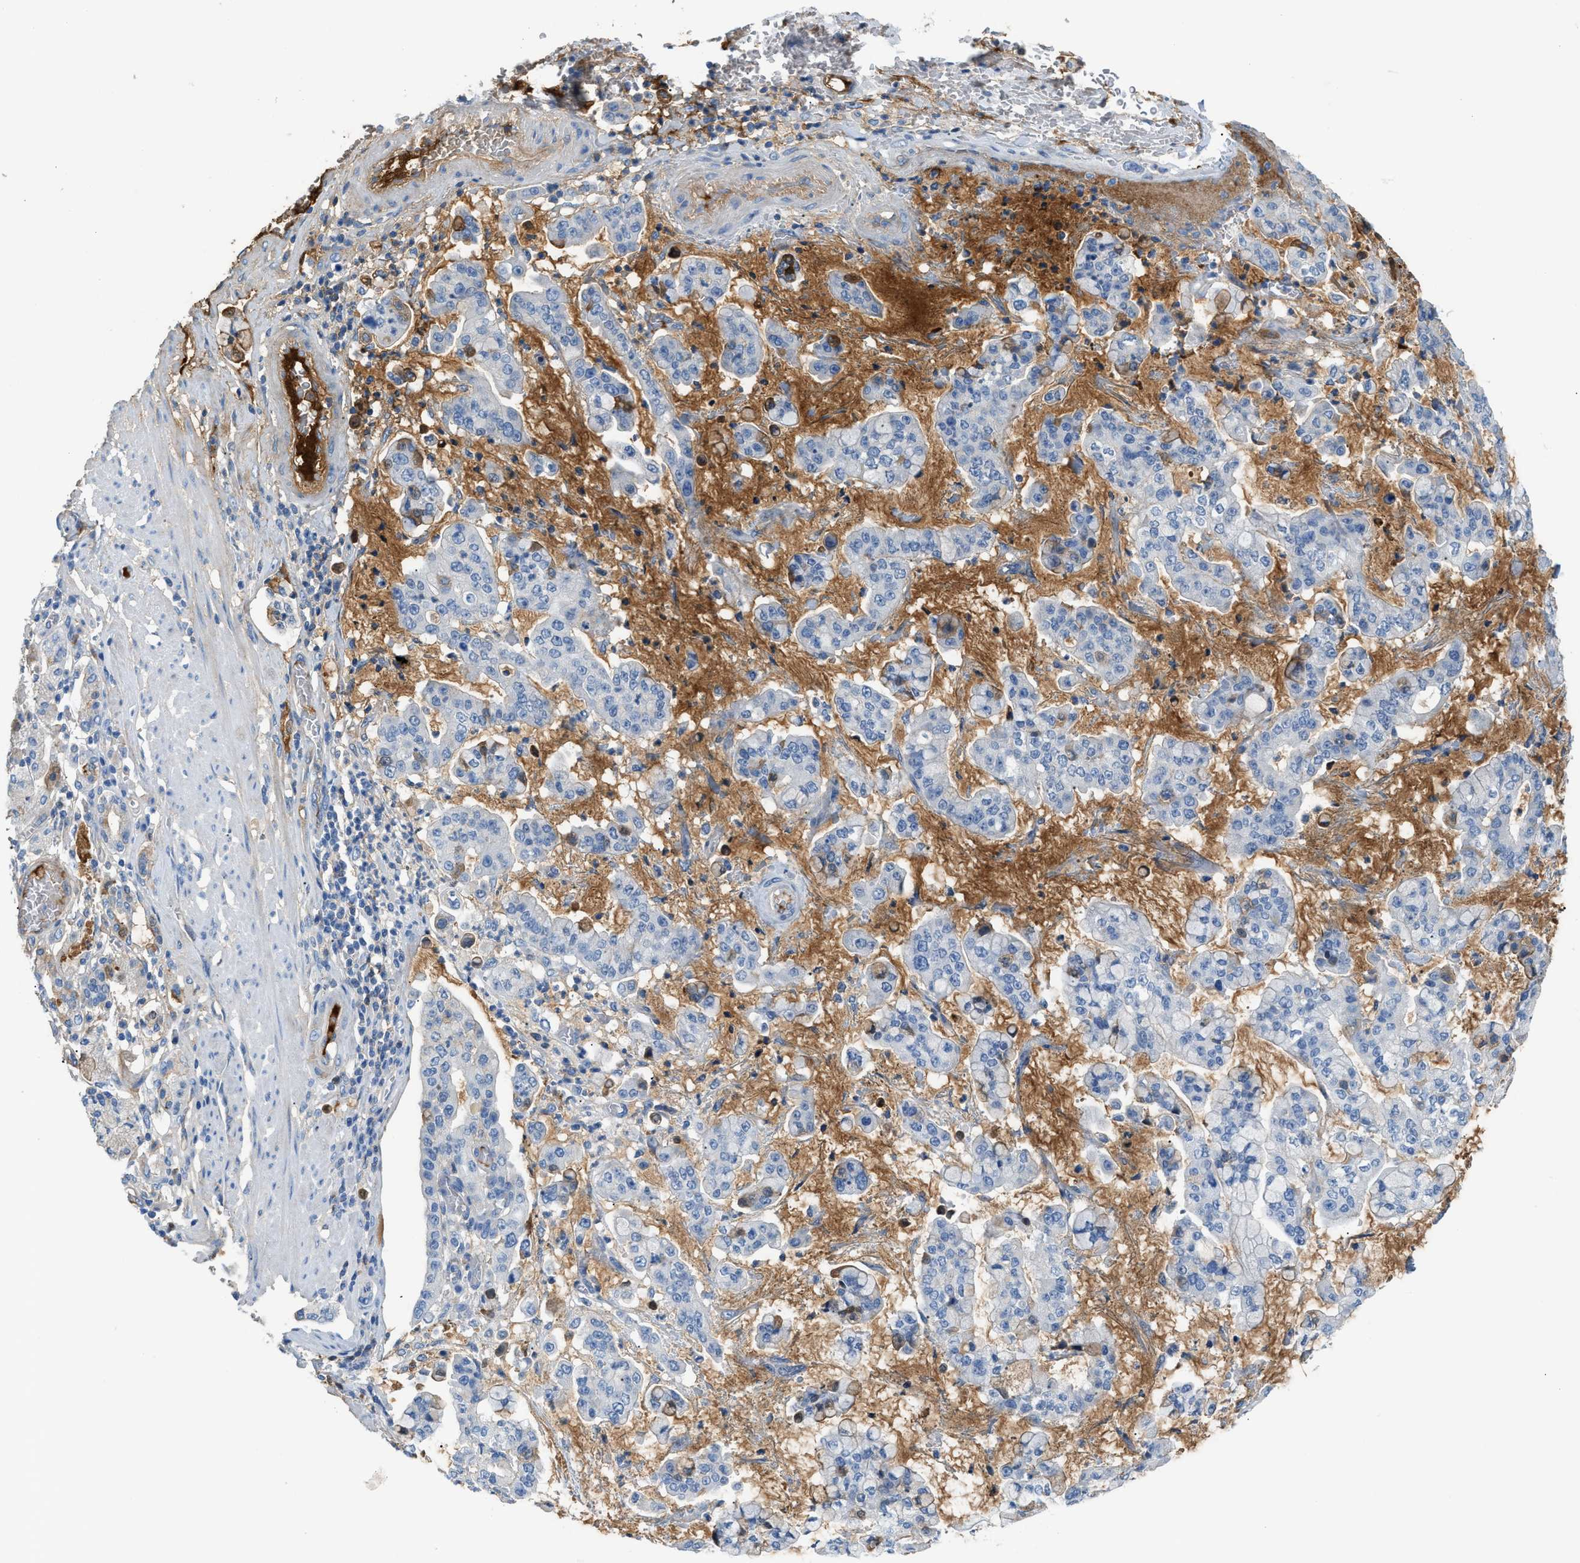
{"staining": {"intensity": "negative", "quantity": "none", "location": "none"}, "tissue": "stomach cancer", "cell_type": "Tumor cells", "image_type": "cancer", "snomed": [{"axis": "morphology", "description": "Normal tissue, NOS"}, {"axis": "morphology", "description": "Adenocarcinoma, NOS"}, {"axis": "topography", "description": "Stomach, upper"}, {"axis": "topography", "description": "Stomach"}], "caption": "This is an IHC histopathology image of human stomach cancer. There is no expression in tumor cells.", "gene": "CFI", "patient": {"sex": "male", "age": 76}}